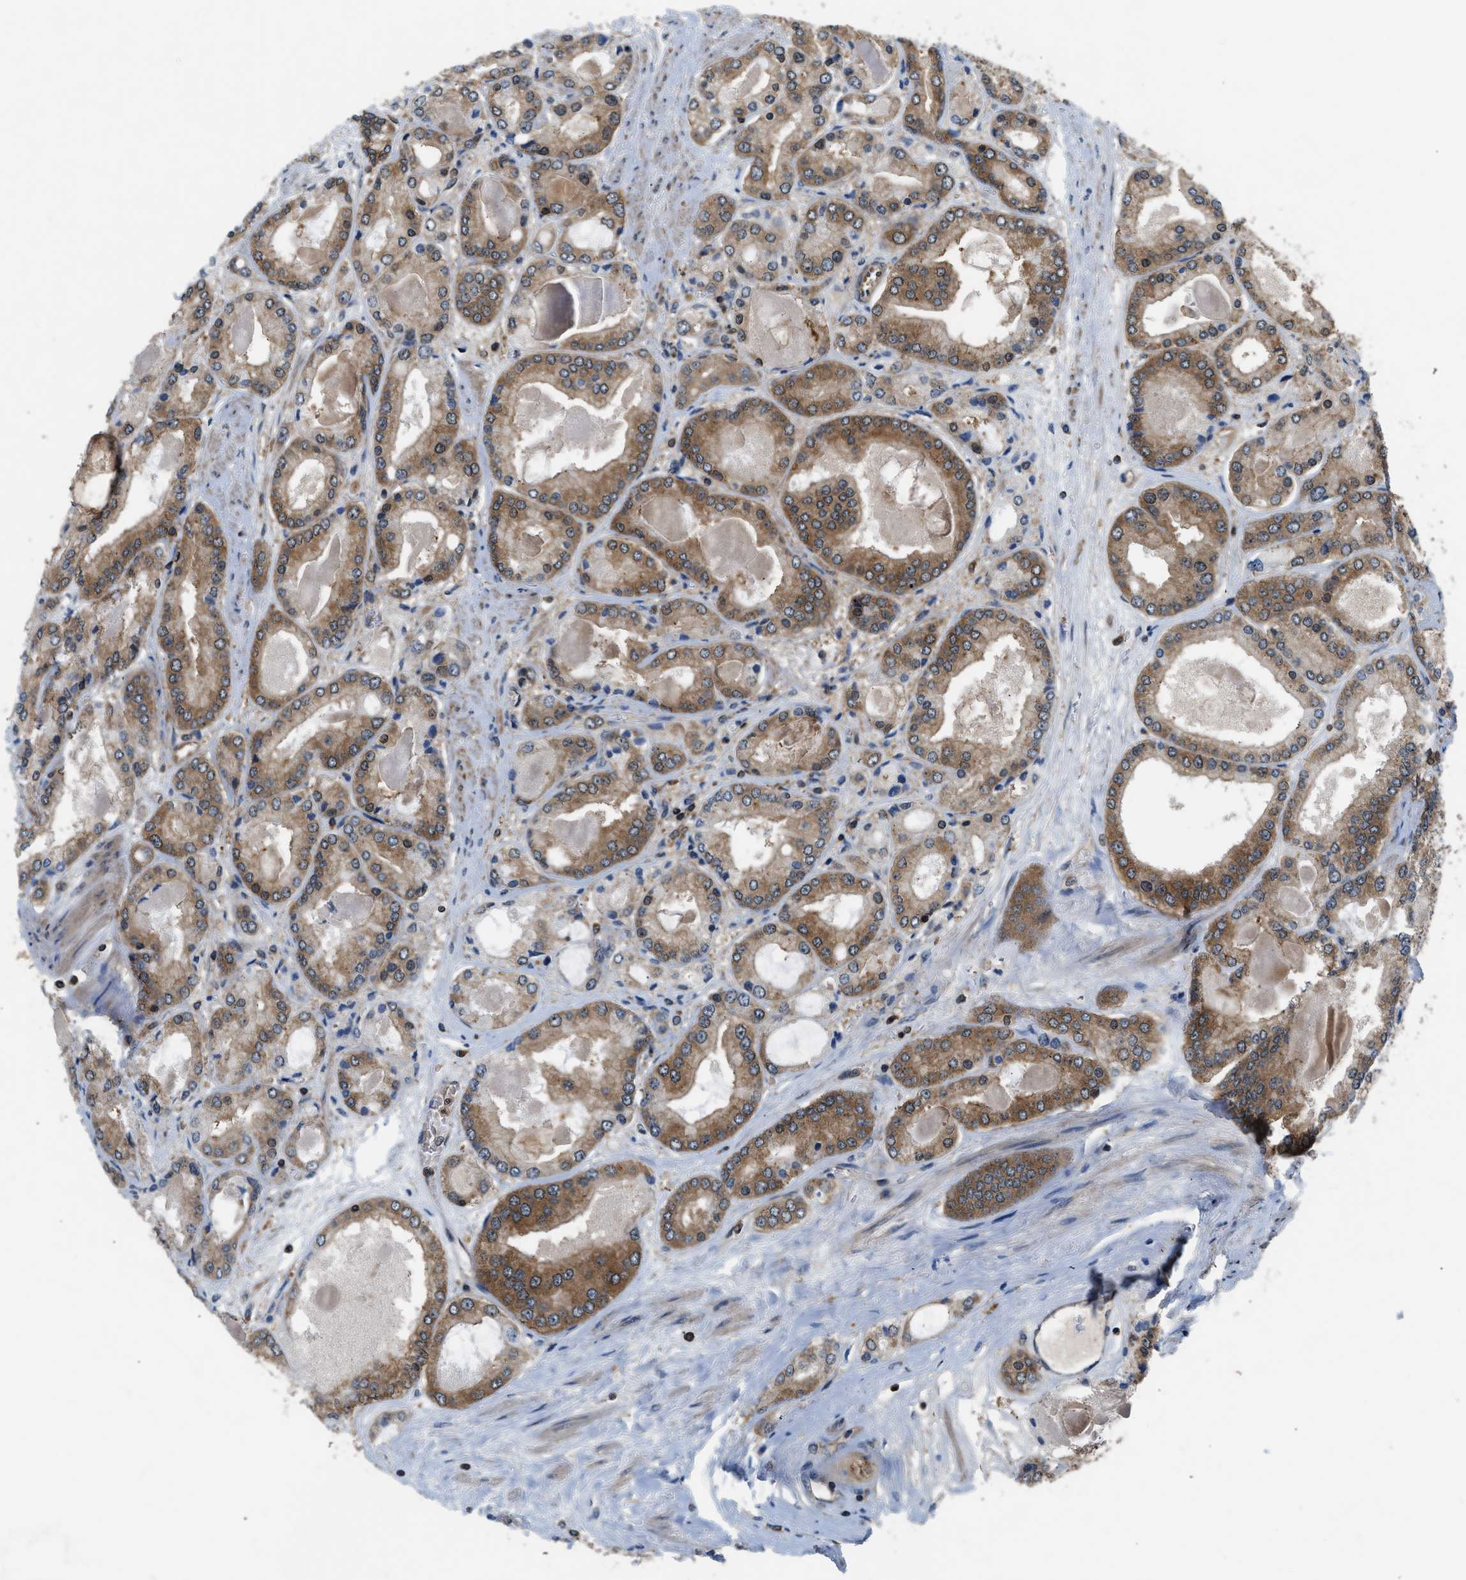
{"staining": {"intensity": "moderate", "quantity": ">75%", "location": "cytoplasmic/membranous"}, "tissue": "prostate cancer", "cell_type": "Tumor cells", "image_type": "cancer", "snomed": [{"axis": "morphology", "description": "Adenocarcinoma, High grade"}, {"axis": "topography", "description": "Prostate"}], "caption": "A medium amount of moderate cytoplasmic/membranous positivity is seen in approximately >75% of tumor cells in prostate cancer (high-grade adenocarcinoma) tissue.", "gene": "OXSR1", "patient": {"sex": "male", "age": 59}}